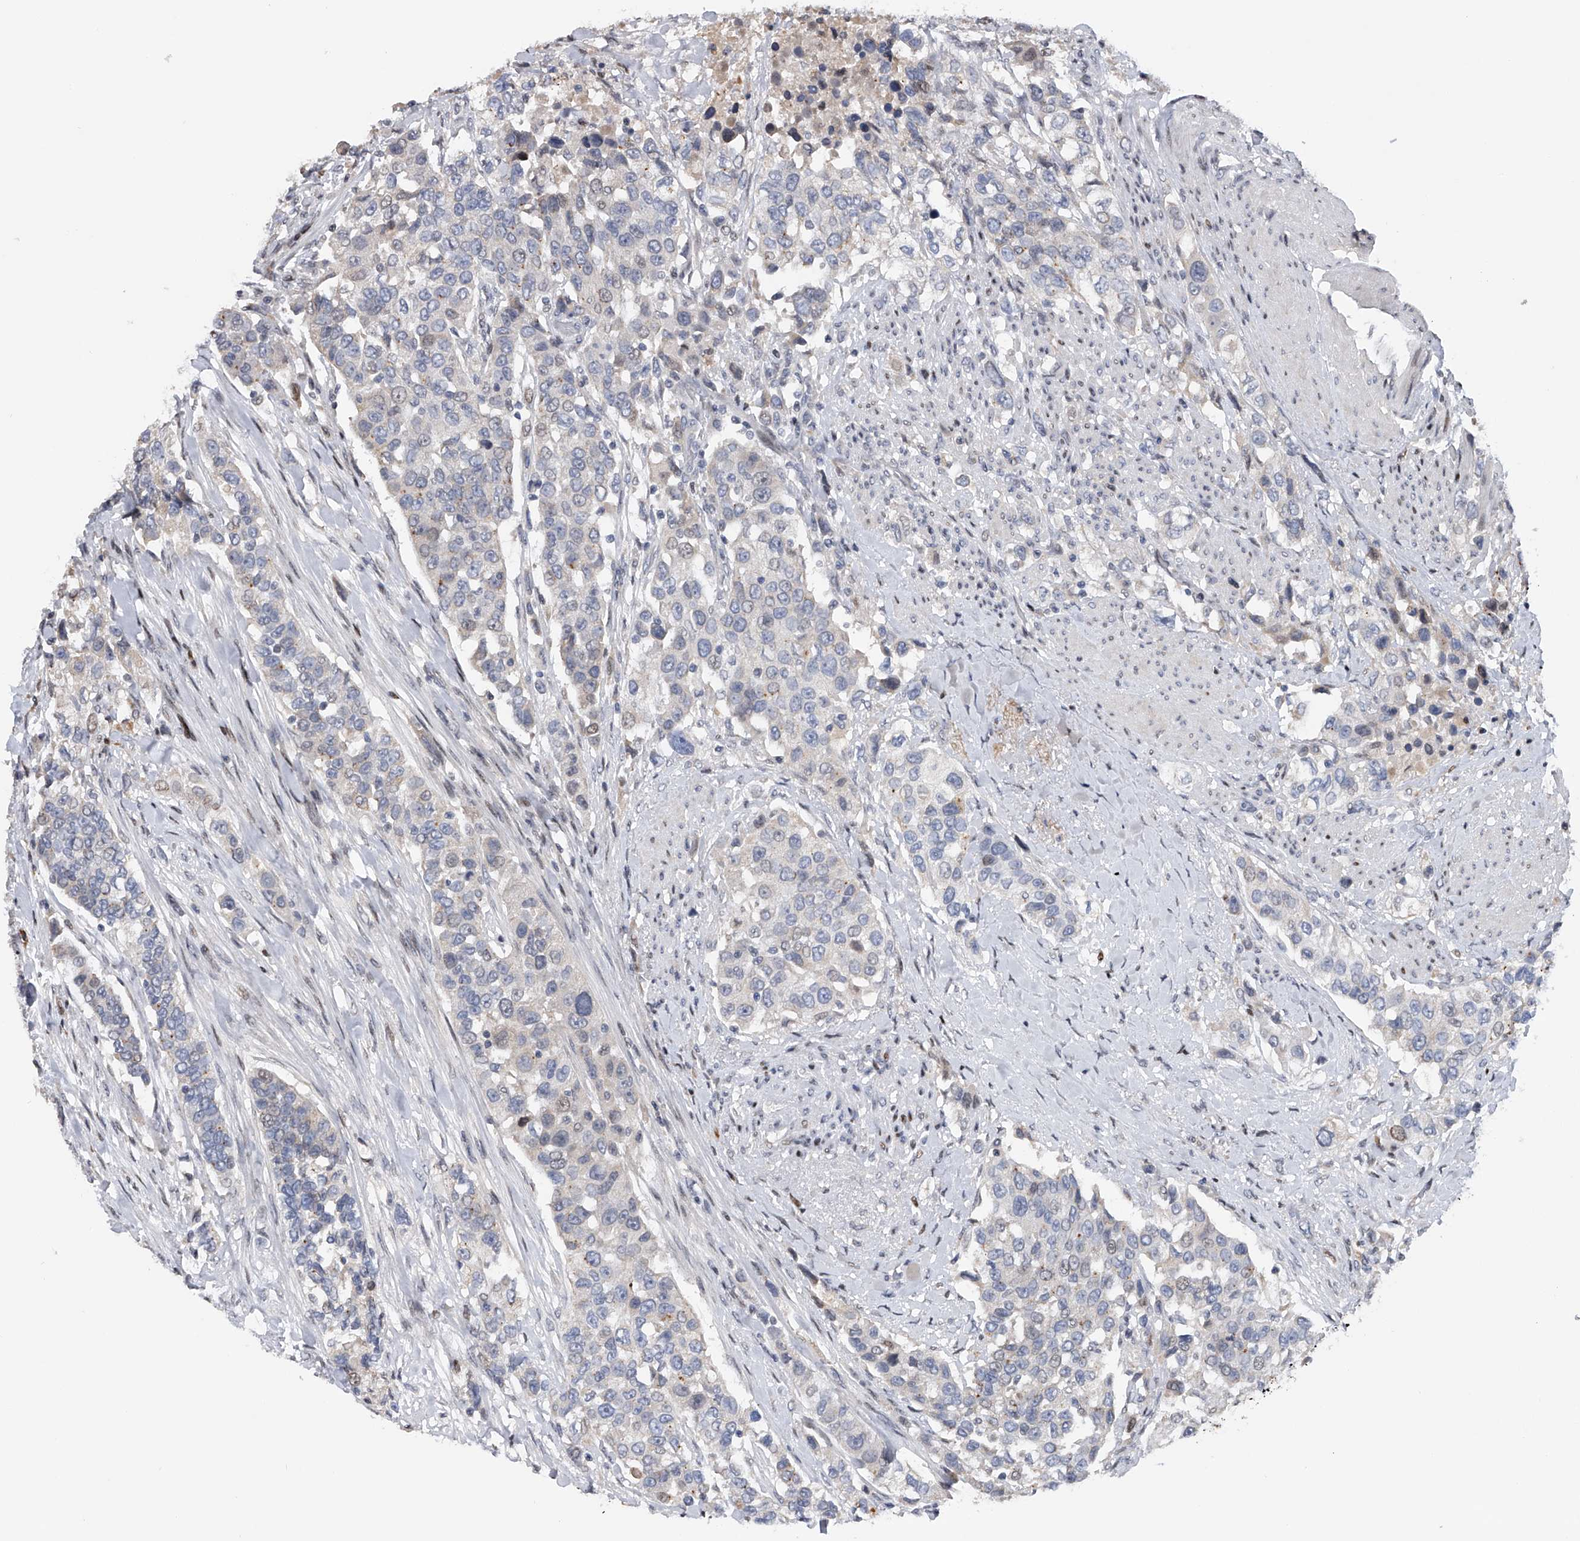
{"staining": {"intensity": "negative", "quantity": "none", "location": "none"}, "tissue": "urothelial cancer", "cell_type": "Tumor cells", "image_type": "cancer", "snomed": [{"axis": "morphology", "description": "Urothelial carcinoma, High grade"}, {"axis": "topography", "description": "Urinary bladder"}], "caption": "Protein analysis of urothelial cancer exhibits no significant positivity in tumor cells.", "gene": "RWDD2A", "patient": {"sex": "female", "age": 80}}